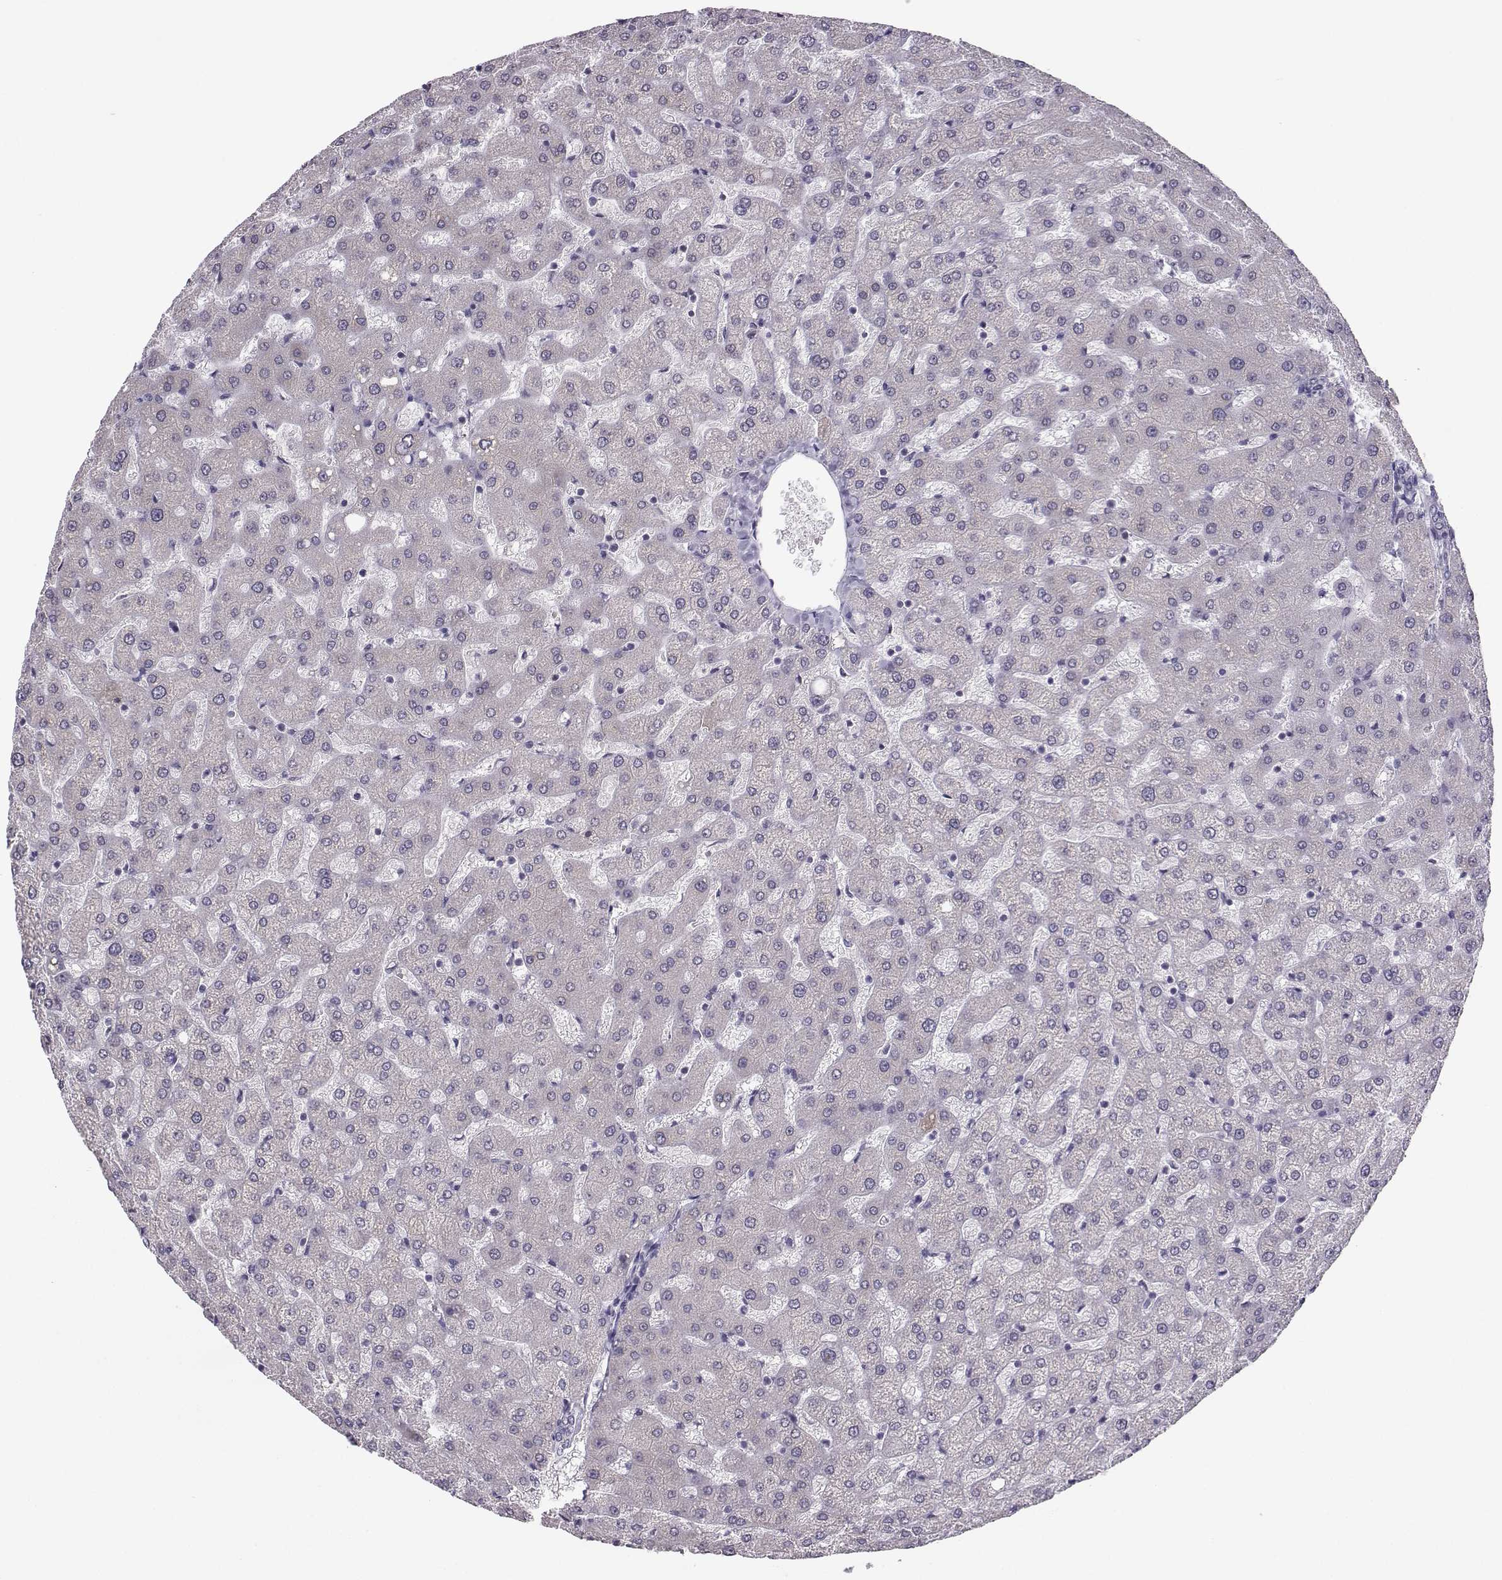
{"staining": {"intensity": "negative", "quantity": "none", "location": "none"}, "tissue": "liver", "cell_type": "Cholangiocytes", "image_type": "normal", "snomed": [{"axis": "morphology", "description": "Normal tissue, NOS"}, {"axis": "topography", "description": "Liver"}], "caption": "DAB immunohistochemical staining of unremarkable human liver demonstrates no significant positivity in cholangiocytes.", "gene": "LHX1", "patient": {"sex": "female", "age": 50}}